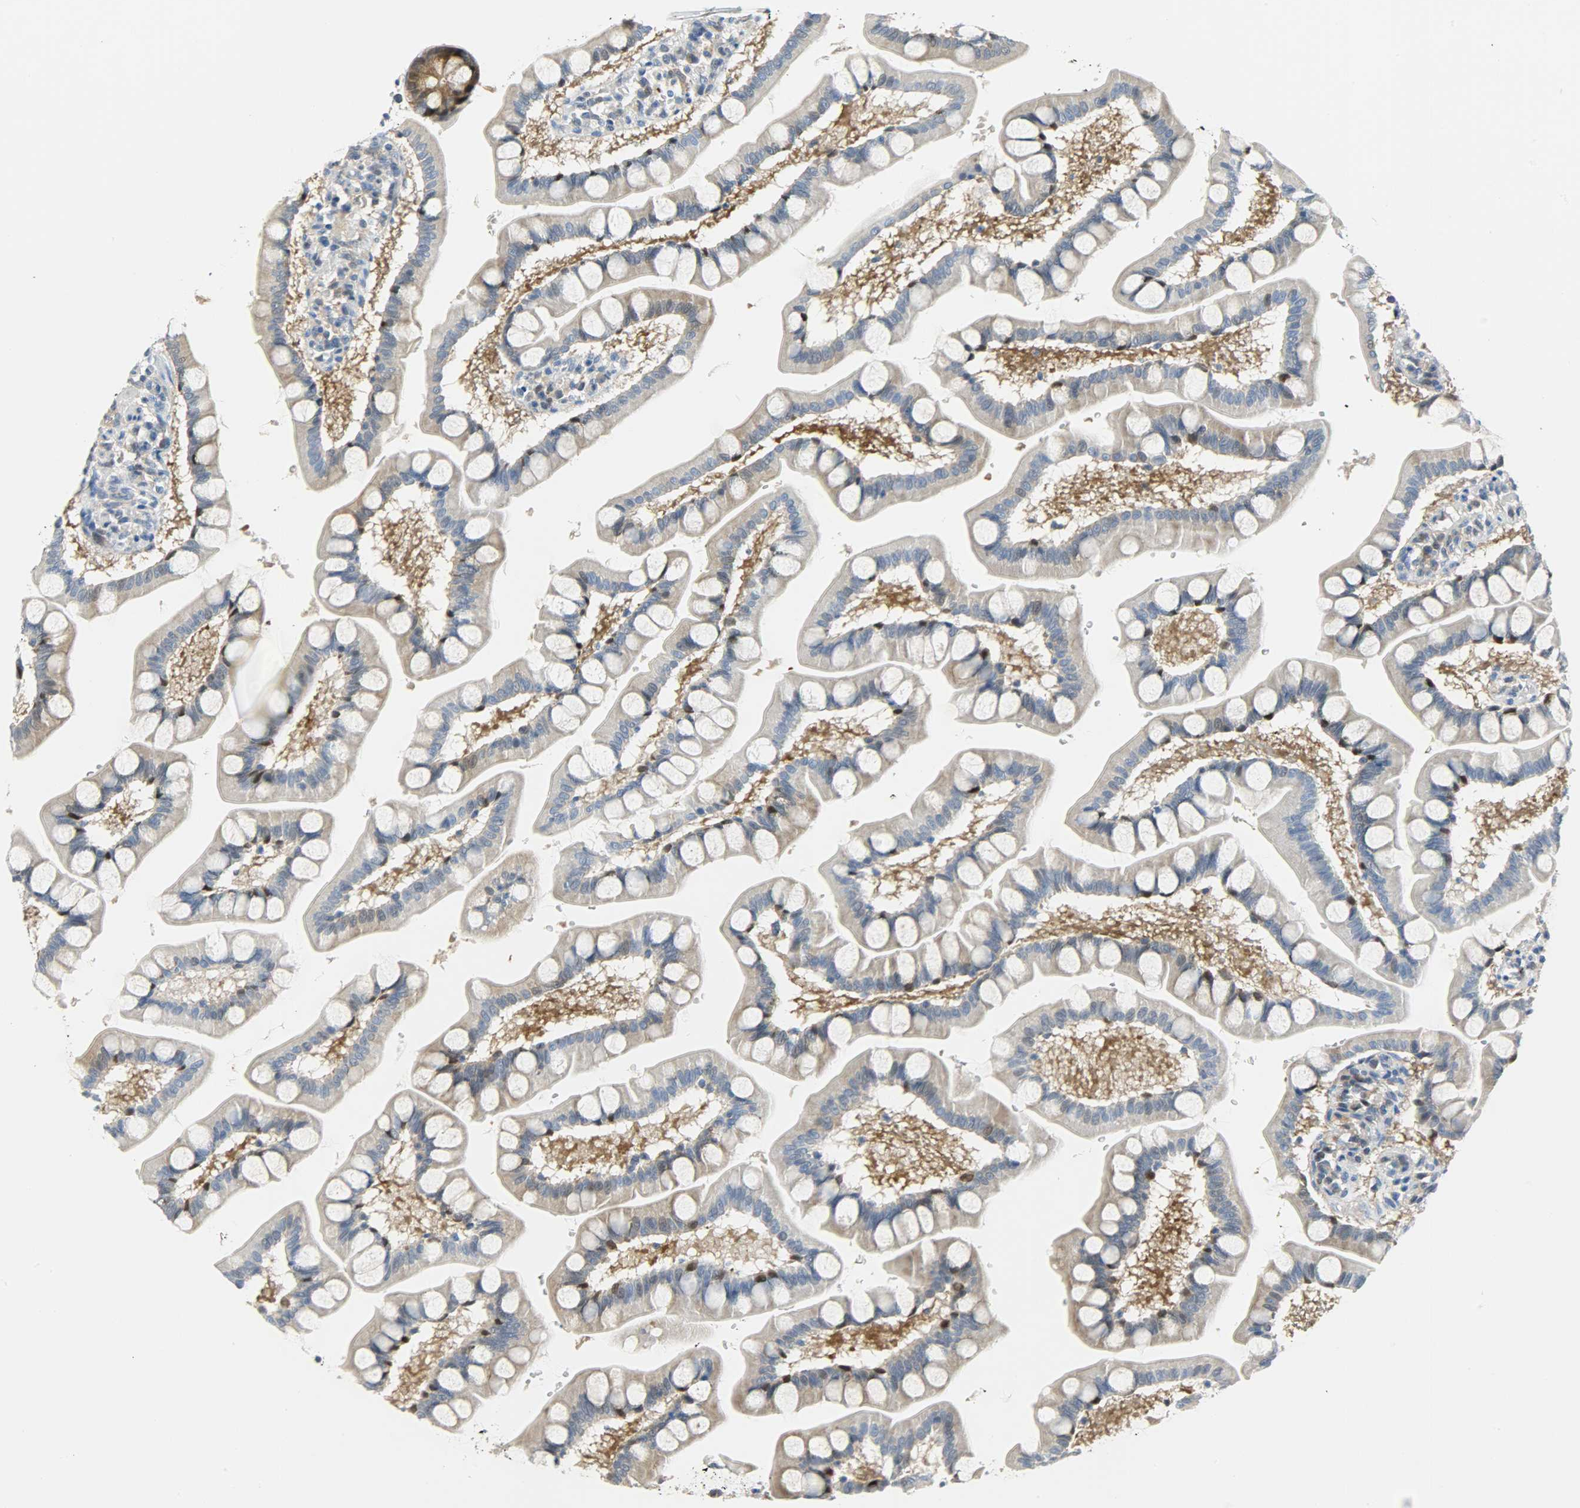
{"staining": {"intensity": "moderate", "quantity": "25%-75%", "location": "cytoplasmic/membranous"}, "tissue": "small intestine", "cell_type": "Glandular cells", "image_type": "normal", "snomed": [{"axis": "morphology", "description": "Normal tissue, NOS"}, {"axis": "topography", "description": "Small intestine"}], "caption": "Moderate cytoplasmic/membranous protein staining is present in approximately 25%-75% of glandular cells in small intestine. (DAB (3,3'-diaminobenzidine) = brown stain, brightfield microscopy at high magnification).", "gene": "EIF4EBP1", "patient": {"sex": "male", "age": 41}}